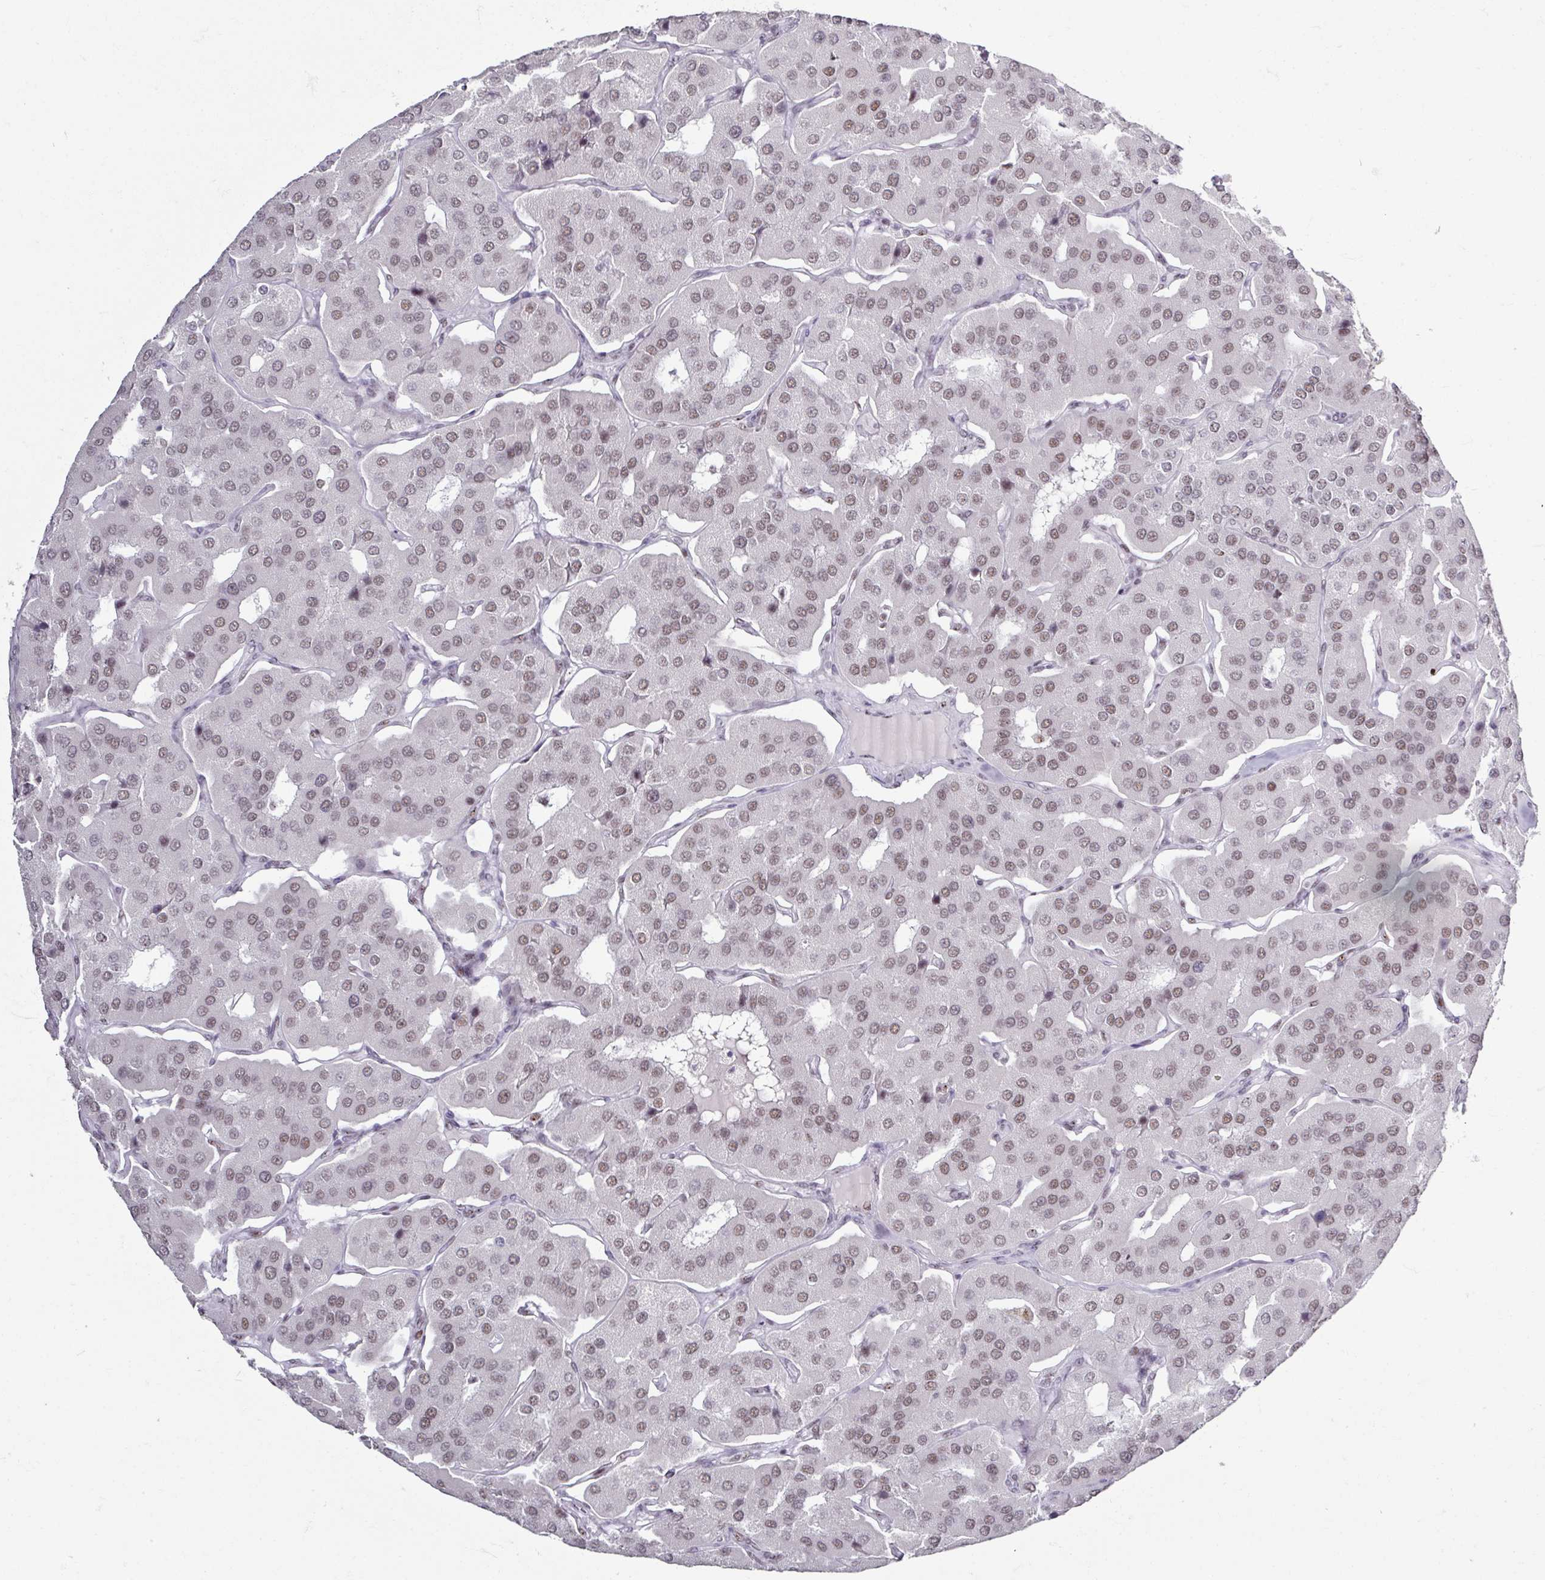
{"staining": {"intensity": "moderate", "quantity": ">75%", "location": "nuclear"}, "tissue": "parathyroid gland", "cell_type": "Glandular cells", "image_type": "normal", "snomed": [{"axis": "morphology", "description": "Normal tissue, NOS"}, {"axis": "morphology", "description": "Adenoma, NOS"}, {"axis": "topography", "description": "Parathyroid gland"}], "caption": "IHC micrograph of normal parathyroid gland: human parathyroid gland stained using IHC demonstrates medium levels of moderate protein expression localized specifically in the nuclear of glandular cells, appearing as a nuclear brown color.", "gene": "ADAR", "patient": {"sex": "female", "age": 86}}